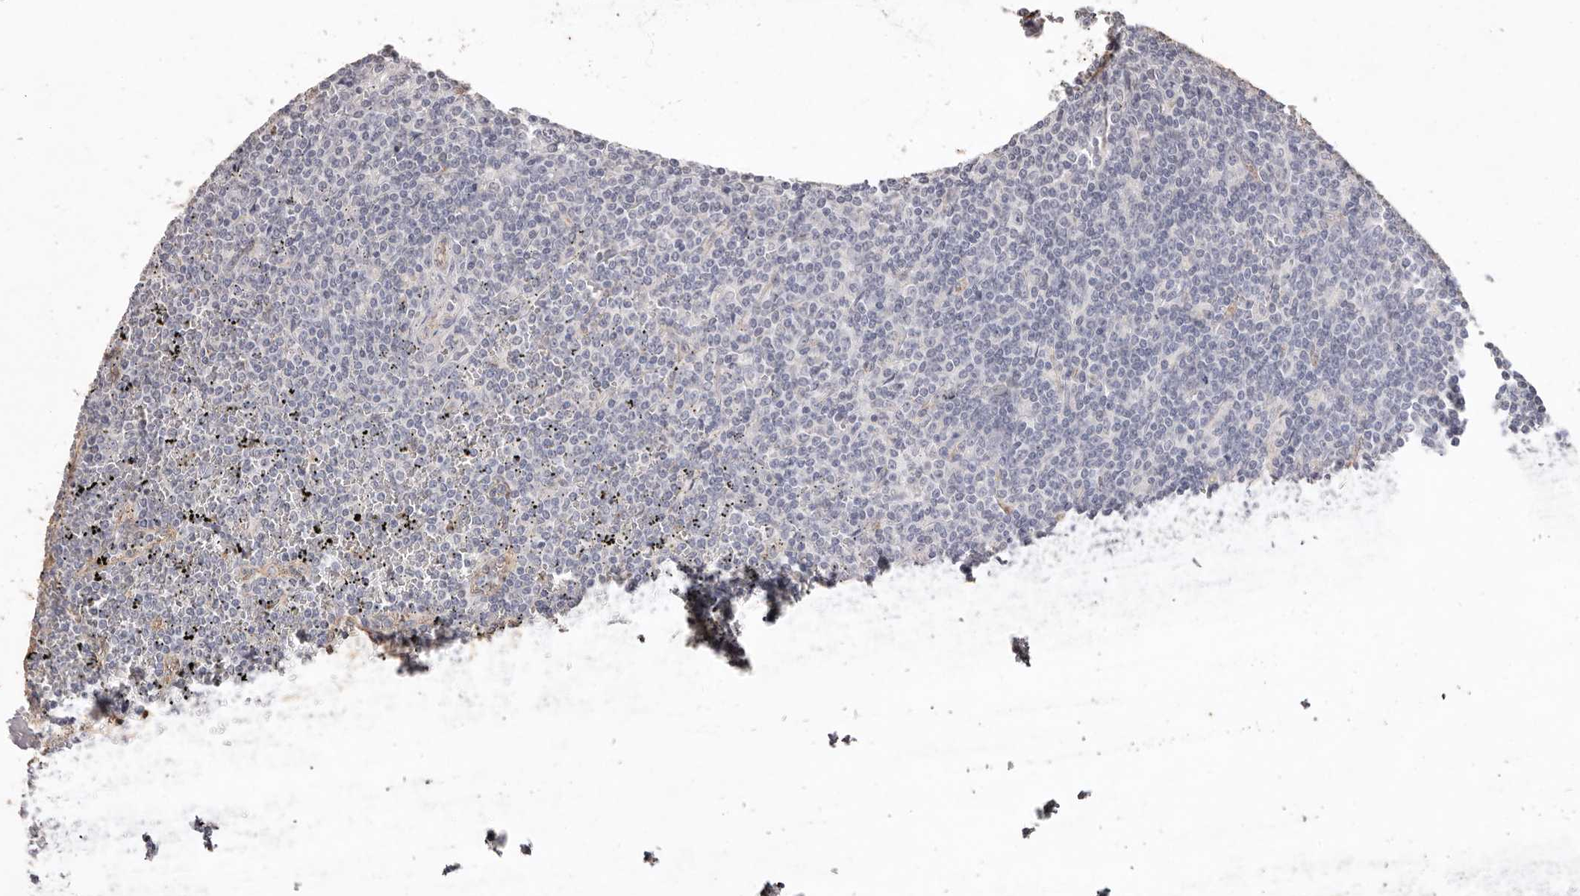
{"staining": {"intensity": "negative", "quantity": "none", "location": "none"}, "tissue": "lymphoma", "cell_type": "Tumor cells", "image_type": "cancer", "snomed": [{"axis": "morphology", "description": "Malignant lymphoma, non-Hodgkin's type, Low grade"}, {"axis": "topography", "description": "Spleen"}], "caption": "An immunohistochemistry photomicrograph of lymphoma is shown. There is no staining in tumor cells of lymphoma.", "gene": "ZYG11B", "patient": {"sex": "female", "age": 19}}